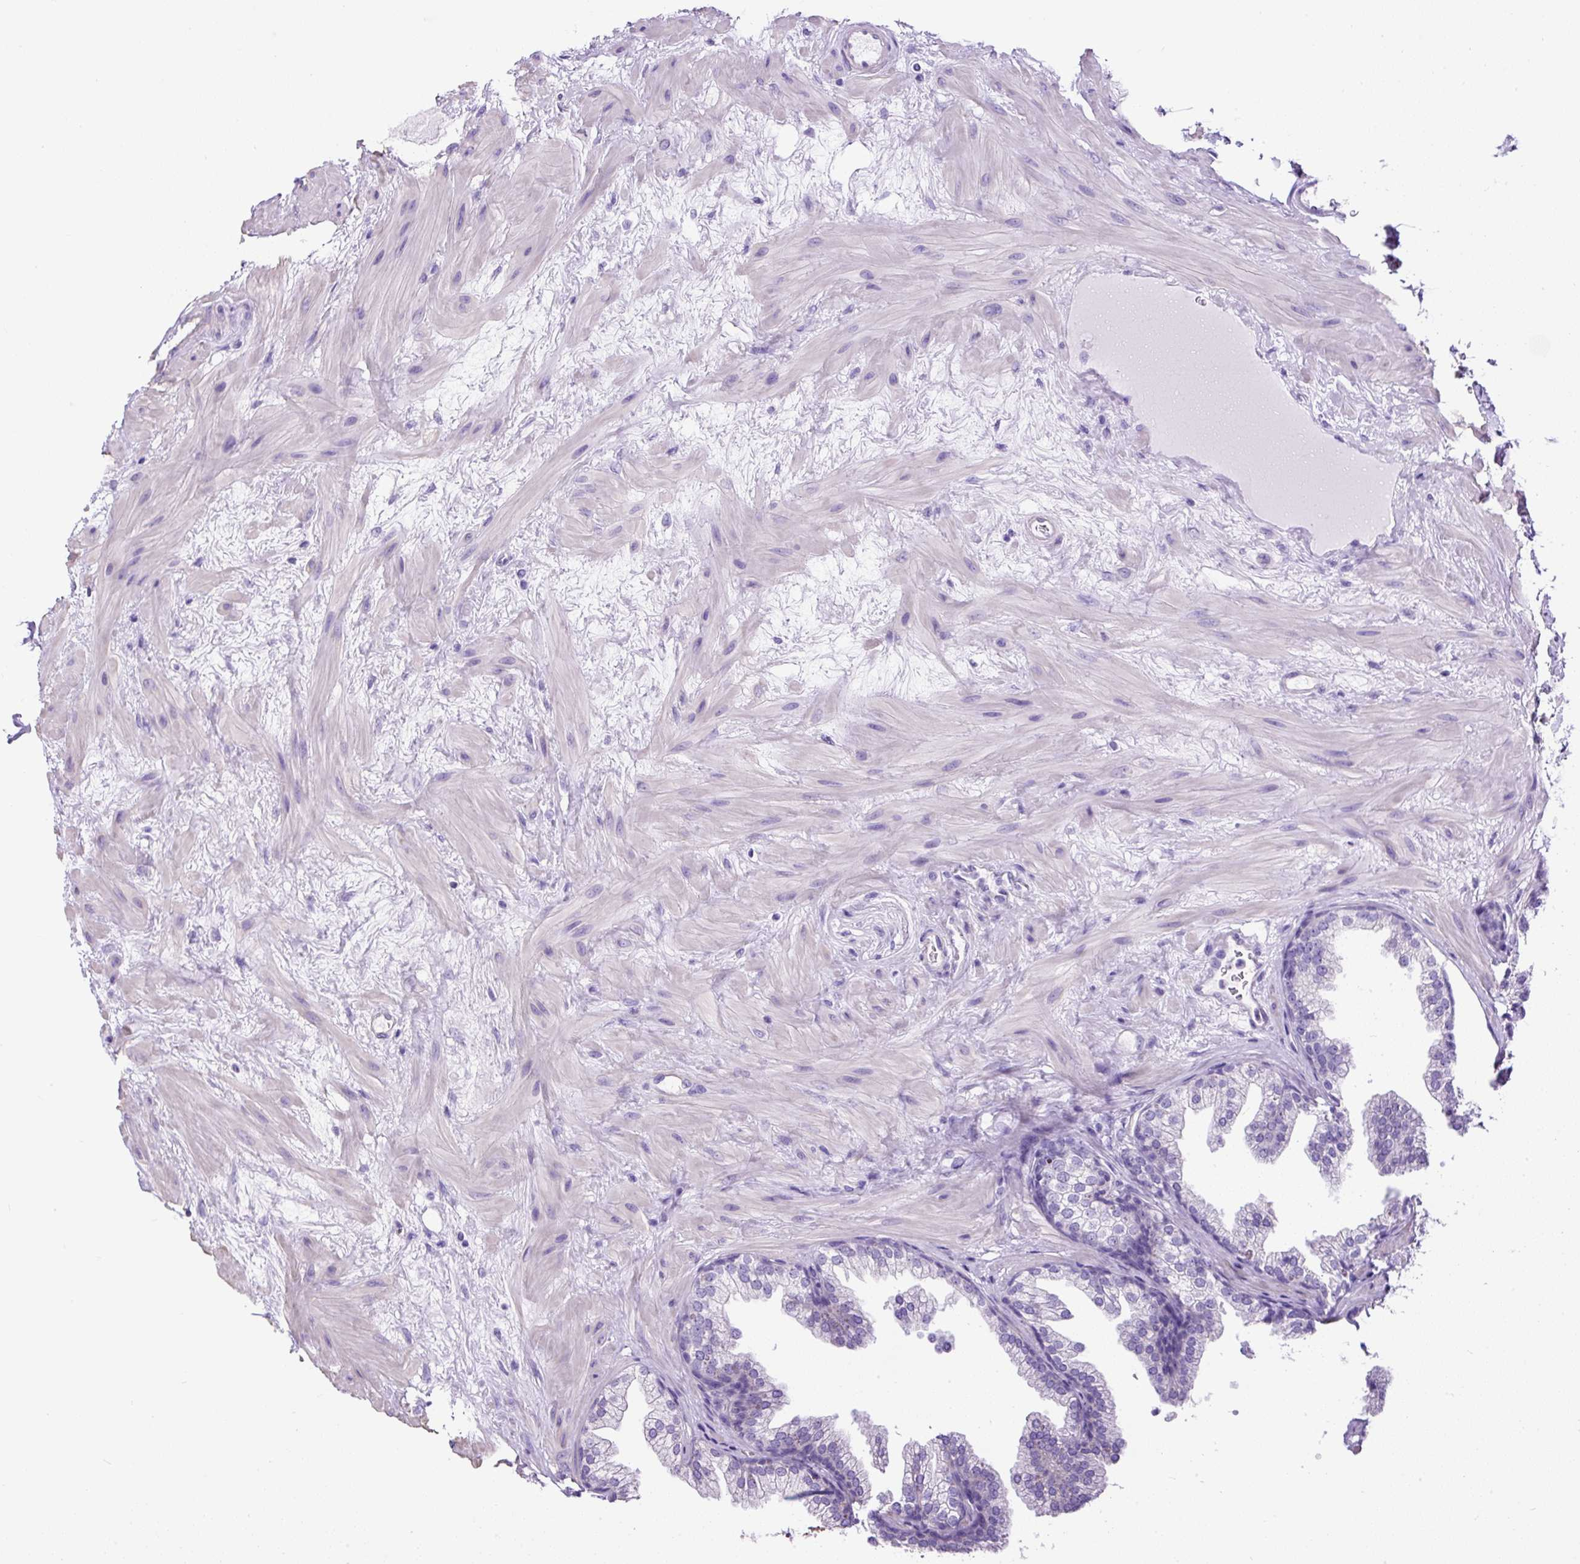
{"staining": {"intensity": "negative", "quantity": "none", "location": "none"}, "tissue": "prostate", "cell_type": "Glandular cells", "image_type": "normal", "snomed": [{"axis": "morphology", "description": "Normal tissue, NOS"}, {"axis": "topography", "description": "Prostate"}], "caption": "DAB (3,3'-diaminobenzidine) immunohistochemical staining of normal prostate demonstrates no significant expression in glandular cells.", "gene": "PDIA2", "patient": {"sex": "male", "age": 37}}